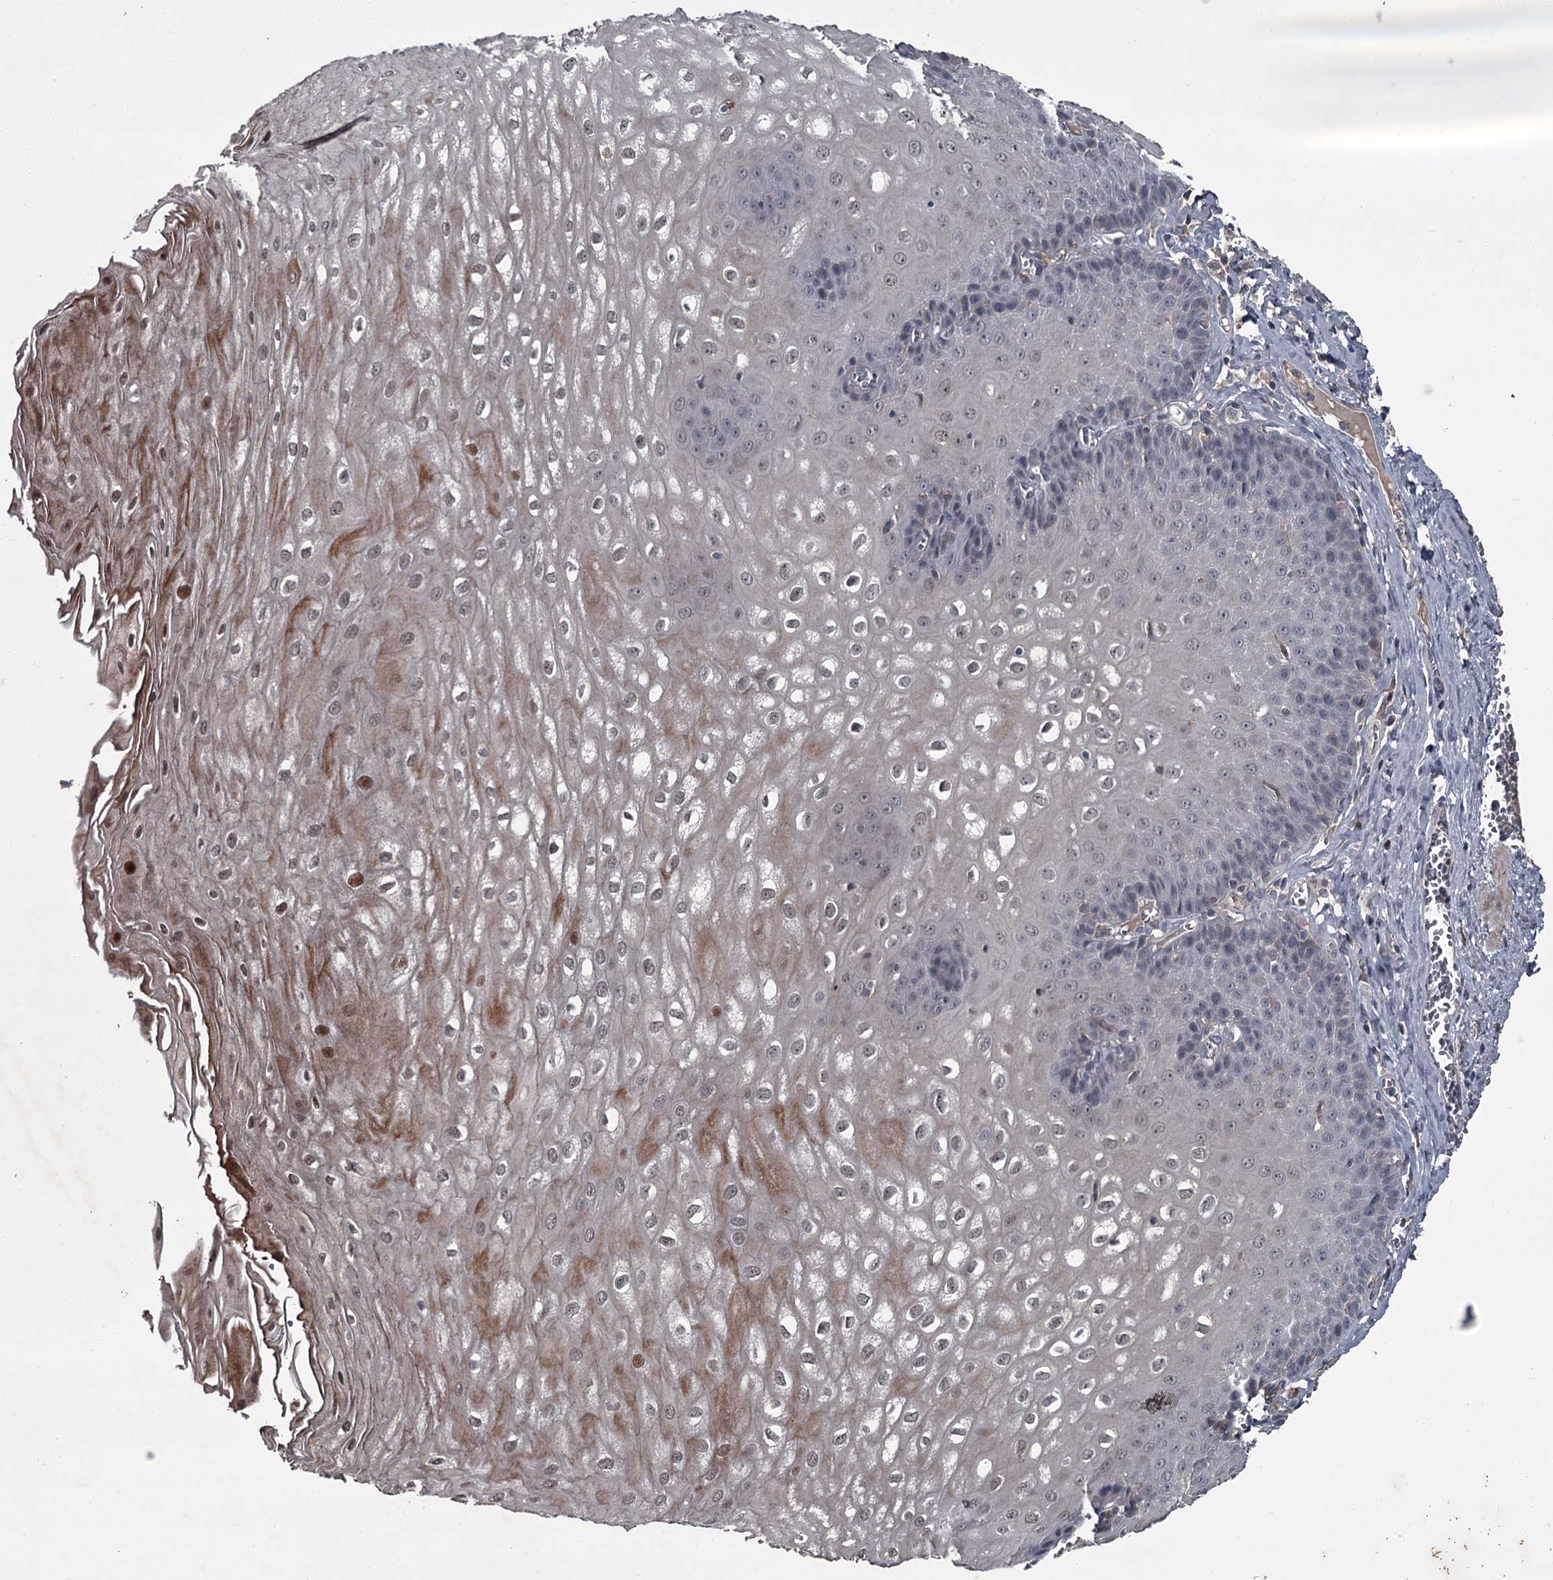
{"staining": {"intensity": "weak", "quantity": "25%-75%", "location": "cytoplasmic/membranous,nuclear"}, "tissue": "esophagus", "cell_type": "Squamous epithelial cells", "image_type": "normal", "snomed": [{"axis": "morphology", "description": "Normal tissue, NOS"}, {"axis": "topography", "description": "Esophagus"}], "caption": "Benign esophagus was stained to show a protein in brown. There is low levels of weak cytoplasmic/membranous,nuclear expression in about 25%-75% of squamous epithelial cells. Using DAB (brown) and hematoxylin (blue) stains, captured at high magnification using brightfield microscopy.", "gene": "FLVCR2", "patient": {"sex": "male", "age": 60}}